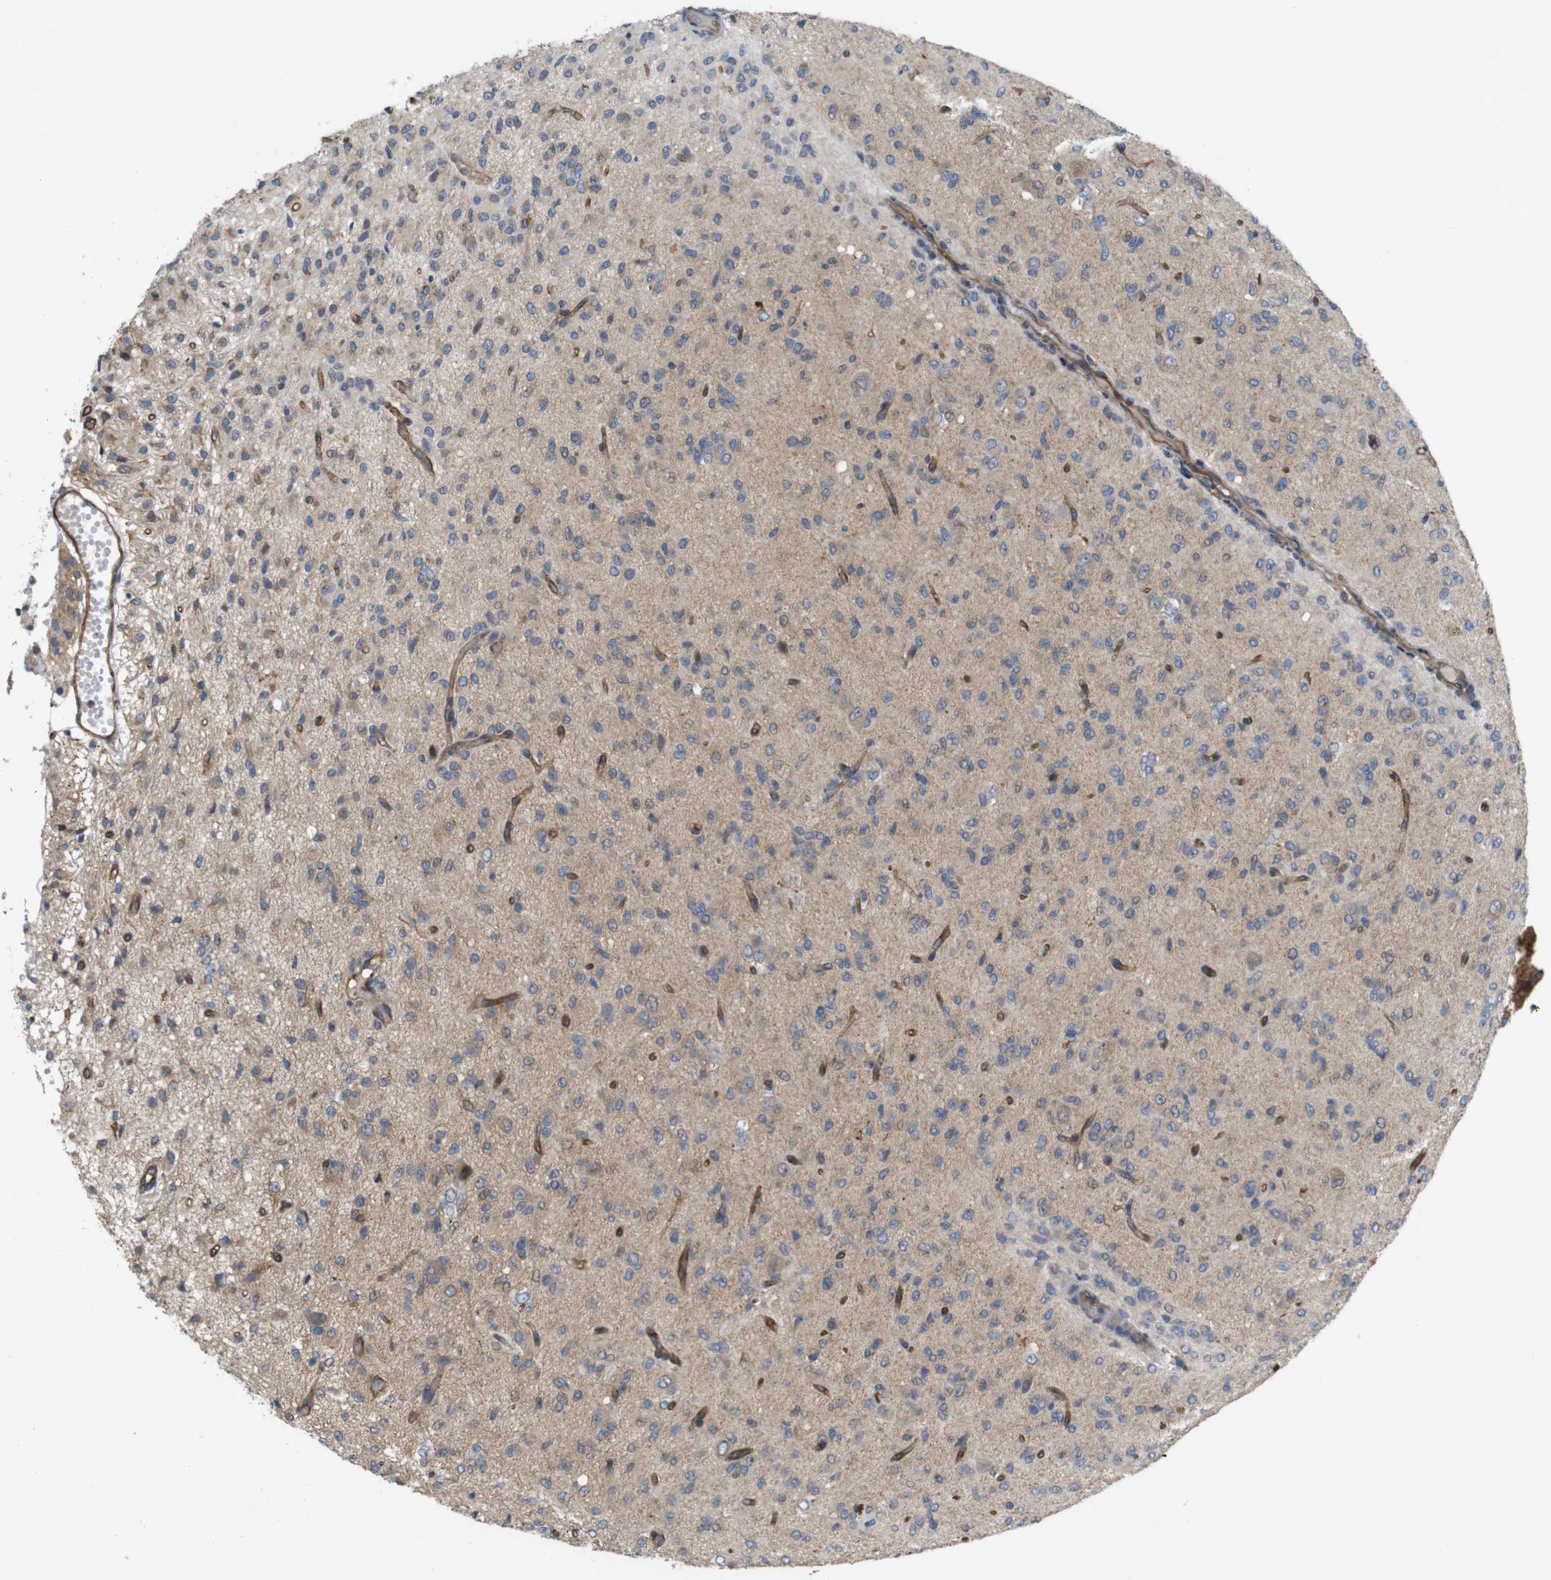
{"staining": {"intensity": "weak", "quantity": ">75%", "location": "cytoplasmic/membranous"}, "tissue": "glioma", "cell_type": "Tumor cells", "image_type": "cancer", "snomed": [{"axis": "morphology", "description": "Glioma, malignant, High grade"}, {"axis": "topography", "description": "Brain"}], "caption": "A high-resolution image shows immunohistochemistry staining of glioma, which displays weak cytoplasmic/membranous staining in about >75% of tumor cells.", "gene": "BVES", "patient": {"sex": "female", "age": 59}}